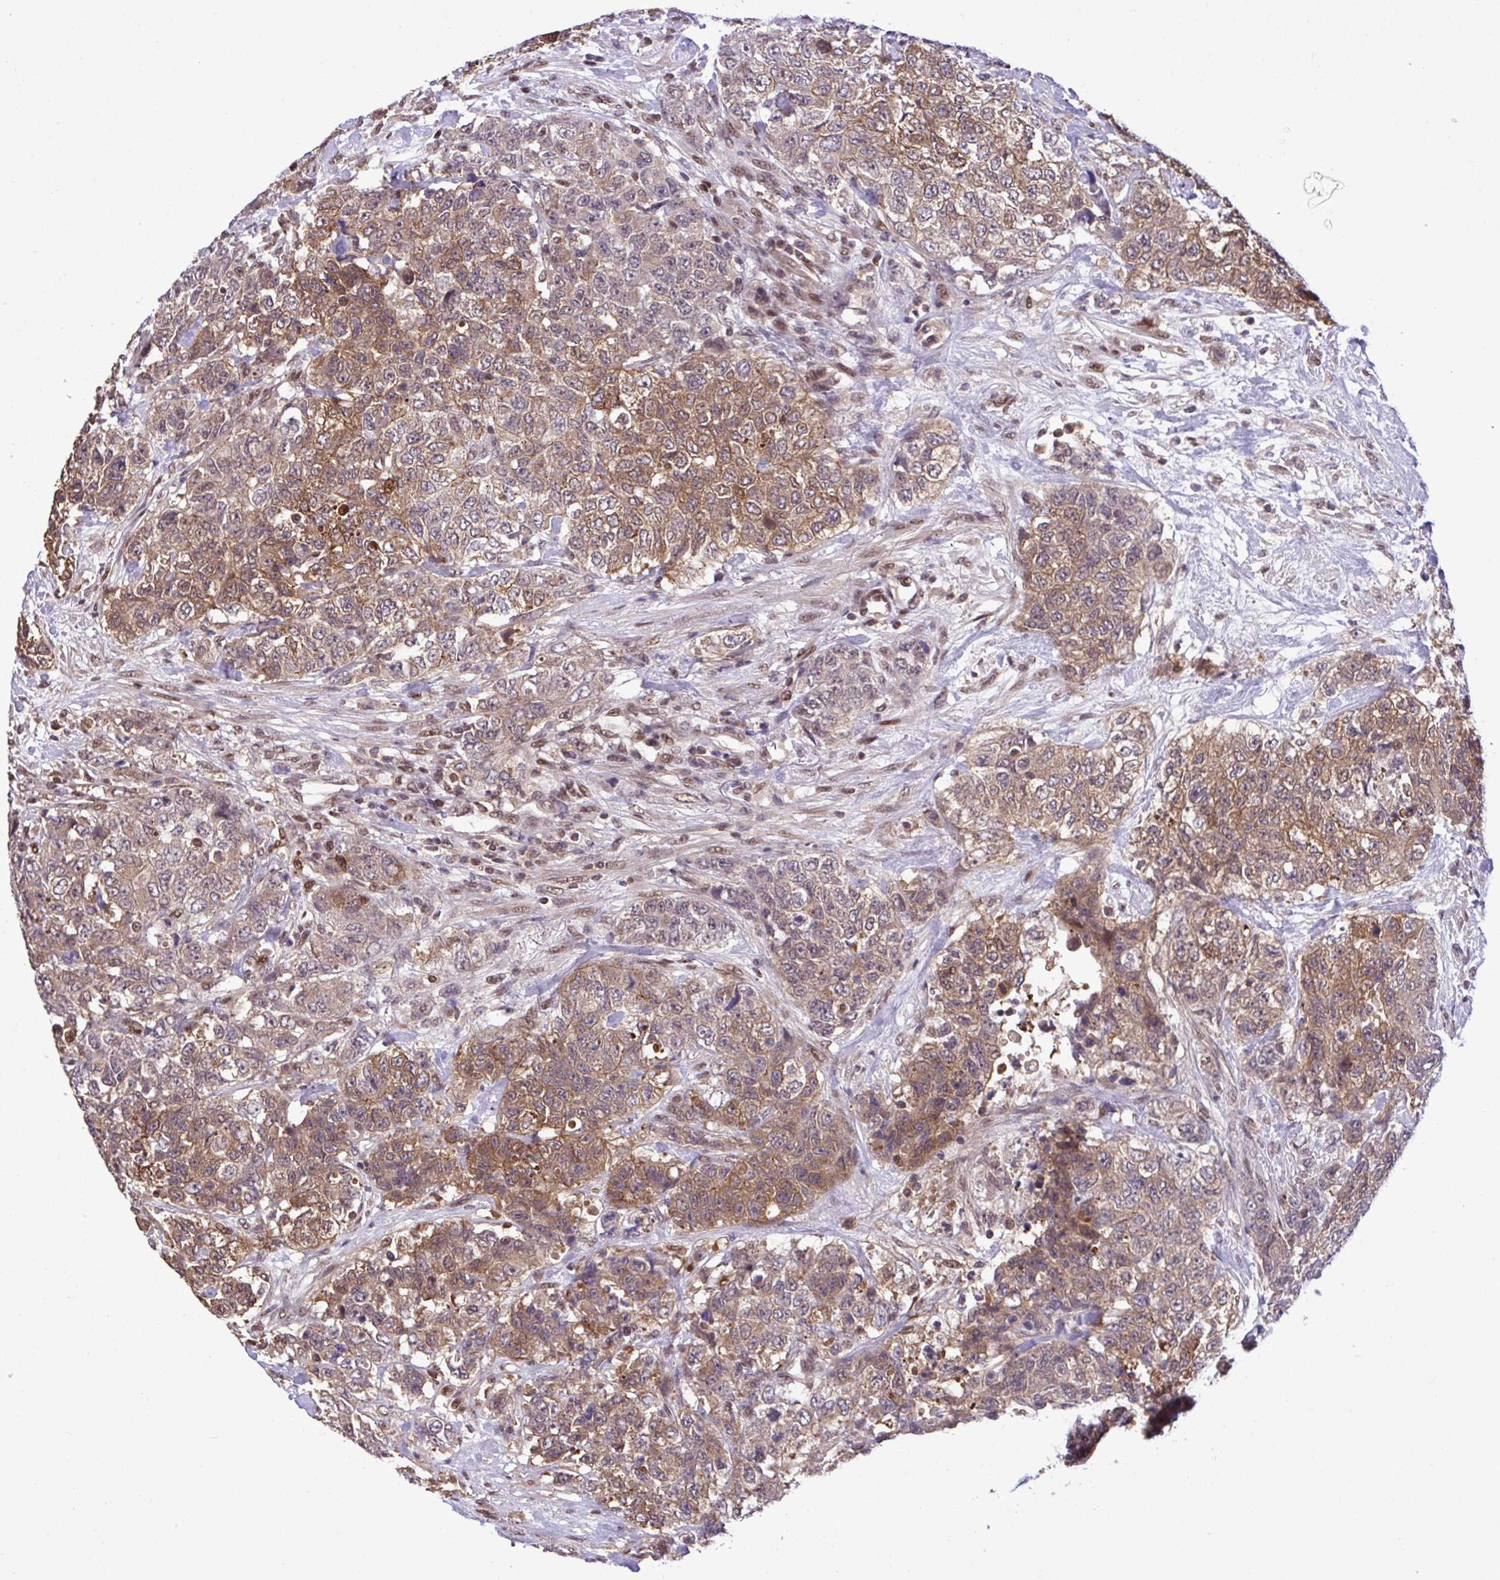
{"staining": {"intensity": "moderate", "quantity": ">75%", "location": "cytoplasmic/membranous"}, "tissue": "urothelial cancer", "cell_type": "Tumor cells", "image_type": "cancer", "snomed": [{"axis": "morphology", "description": "Urothelial carcinoma, High grade"}, {"axis": "topography", "description": "Urinary bladder"}], "caption": "Protein staining by IHC demonstrates moderate cytoplasmic/membranous expression in about >75% of tumor cells in urothelial carcinoma (high-grade). The protein is shown in brown color, while the nuclei are stained blue.", "gene": "GLIS3", "patient": {"sex": "female", "age": 78}}